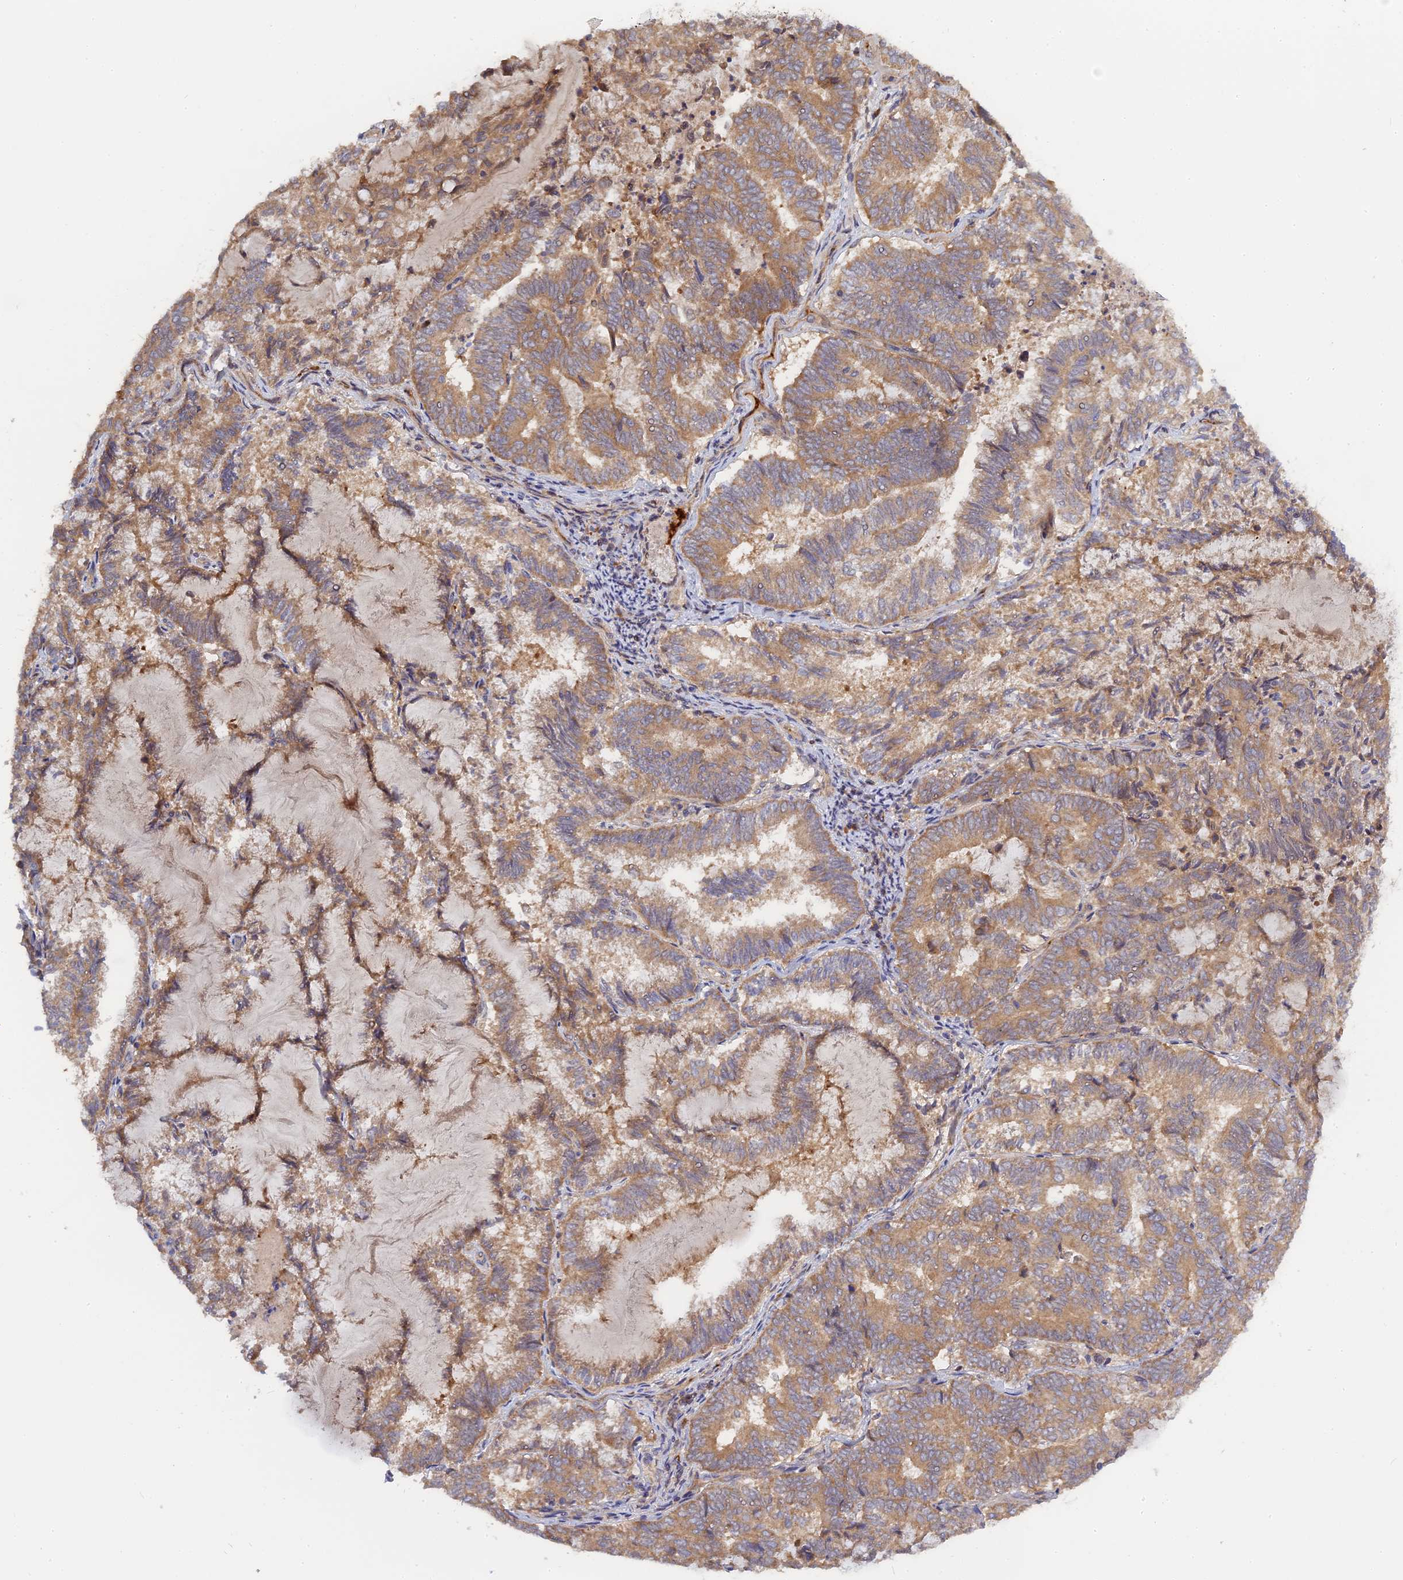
{"staining": {"intensity": "moderate", "quantity": ">75%", "location": "cytoplasmic/membranous"}, "tissue": "endometrial cancer", "cell_type": "Tumor cells", "image_type": "cancer", "snomed": [{"axis": "morphology", "description": "Adenocarcinoma, NOS"}, {"axis": "topography", "description": "Endometrium"}], "caption": "Protein expression by IHC exhibits moderate cytoplasmic/membranous staining in approximately >75% of tumor cells in adenocarcinoma (endometrial). (Brightfield microscopy of DAB IHC at high magnification).", "gene": "IL21R", "patient": {"sex": "female", "age": 80}}